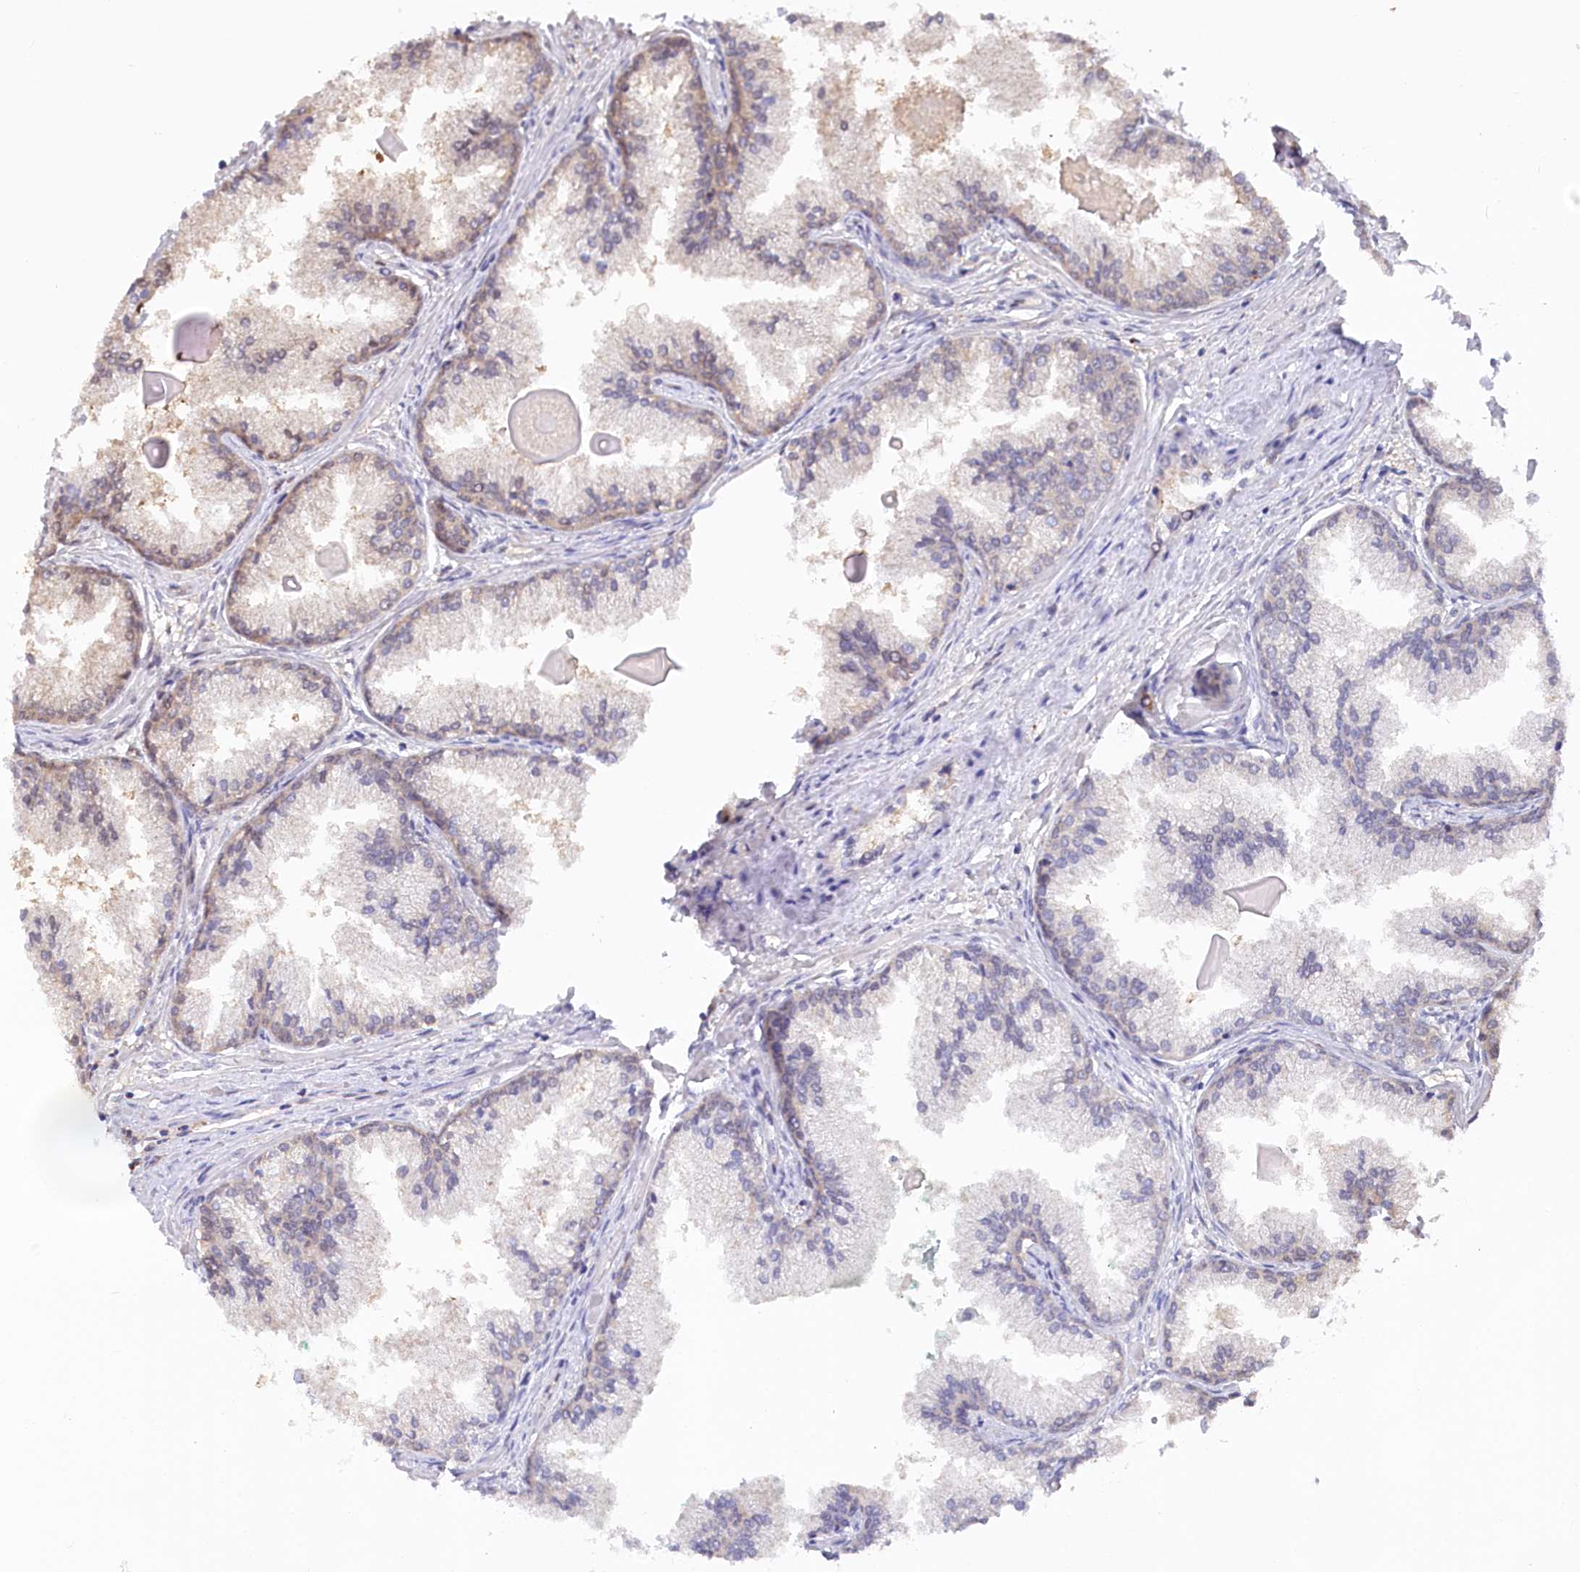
{"staining": {"intensity": "moderate", "quantity": "<25%", "location": "cytoplasmic/membranous"}, "tissue": "prostate cancer", "cell_type": "Tumor cells", "image_type": "cancer", "snomed": [{"axis": "morphology", "description": "Adenocarcinoma, High grade"}, {"axis": "topography", "description": "Prostate"}], "caption": "Tumor cells demonstrate moderate cytoplasmic/membranous positivity in approximately <25% of cells in high-grade adenocarcinoma (prostate).", "gene": "PSMA1", "patient": {"sex": "male", "age": 68}}